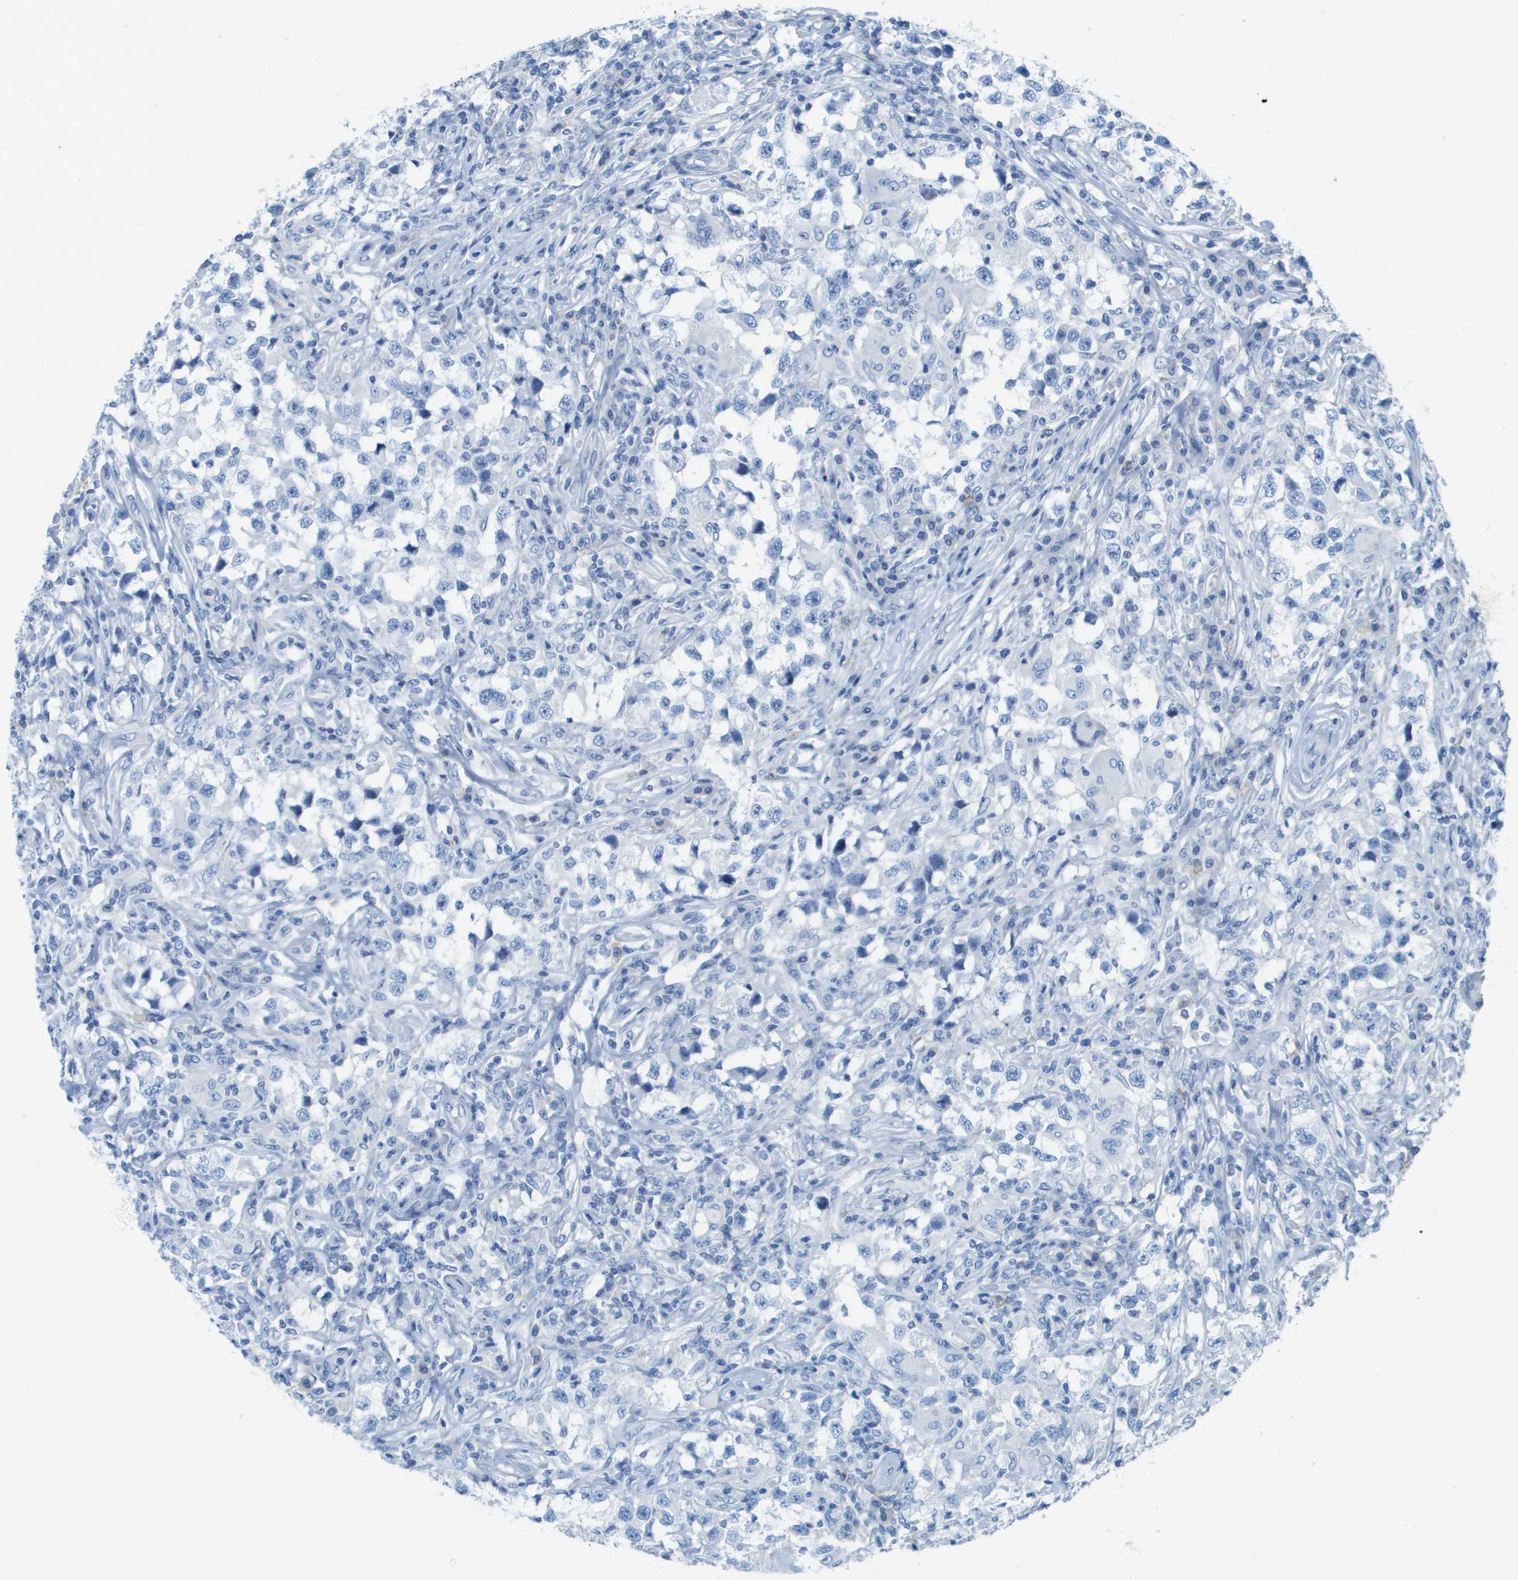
{"staining": {"intensity": "negative", "quantity": "none", "location": "none"}, "tissue": "testis cancer", "cell_type": "Tumor cells", "image_type": "cancer", "snomed": [{"axis": "morphology", "description": "Carcinoma, Embryonal, NOS"}, {"axis": "topography", "description": "Testis"}], "caption": "Testis cancer (embryonal carcinoma) was stained to show a protein in brown. There is no significant positivity in tumor cells. The staining is performed using DAB brown chromogen with nuclei counter-stained in using hematoxylin.", "gene": "CD46", "patient": {"sex": "male", "age": 21}}